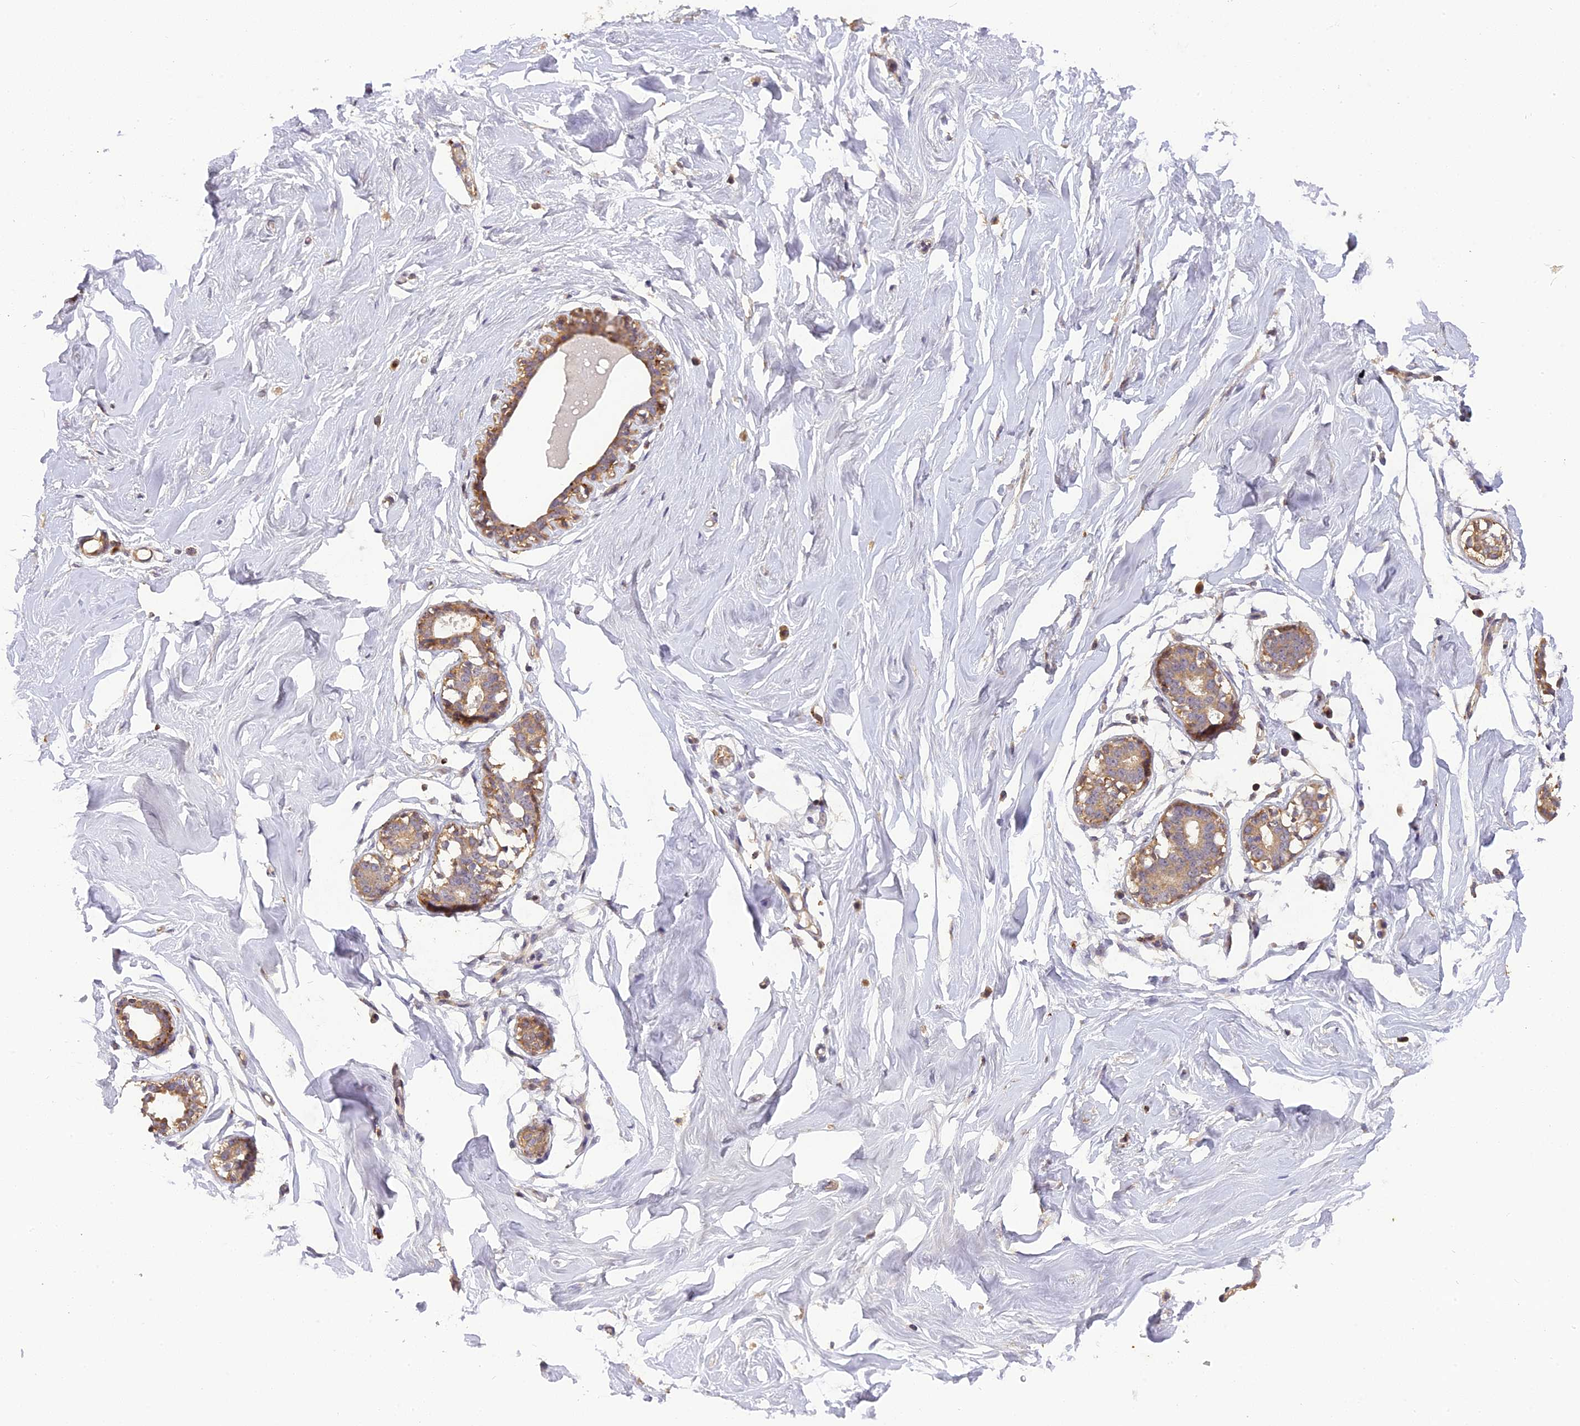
{"staining": {"intensity": "negative", "quantity": "none", "location": "none"}, "tissue": "breast", "cell_type": "Adipocytes", "image_type": "normal", "snomed": [{"axis": "morphology", "description": "Normal tissue, NOS"}, {"axis": "morphology", "description": "Adenoma, NOS"}, {"axis": "topography", "description": "Breast"}], "caption": "Adipocytes show no significant protein positivity in benign breast.", "gene": "FNIP2", "patient": {"sex": "female", "age": 23}}